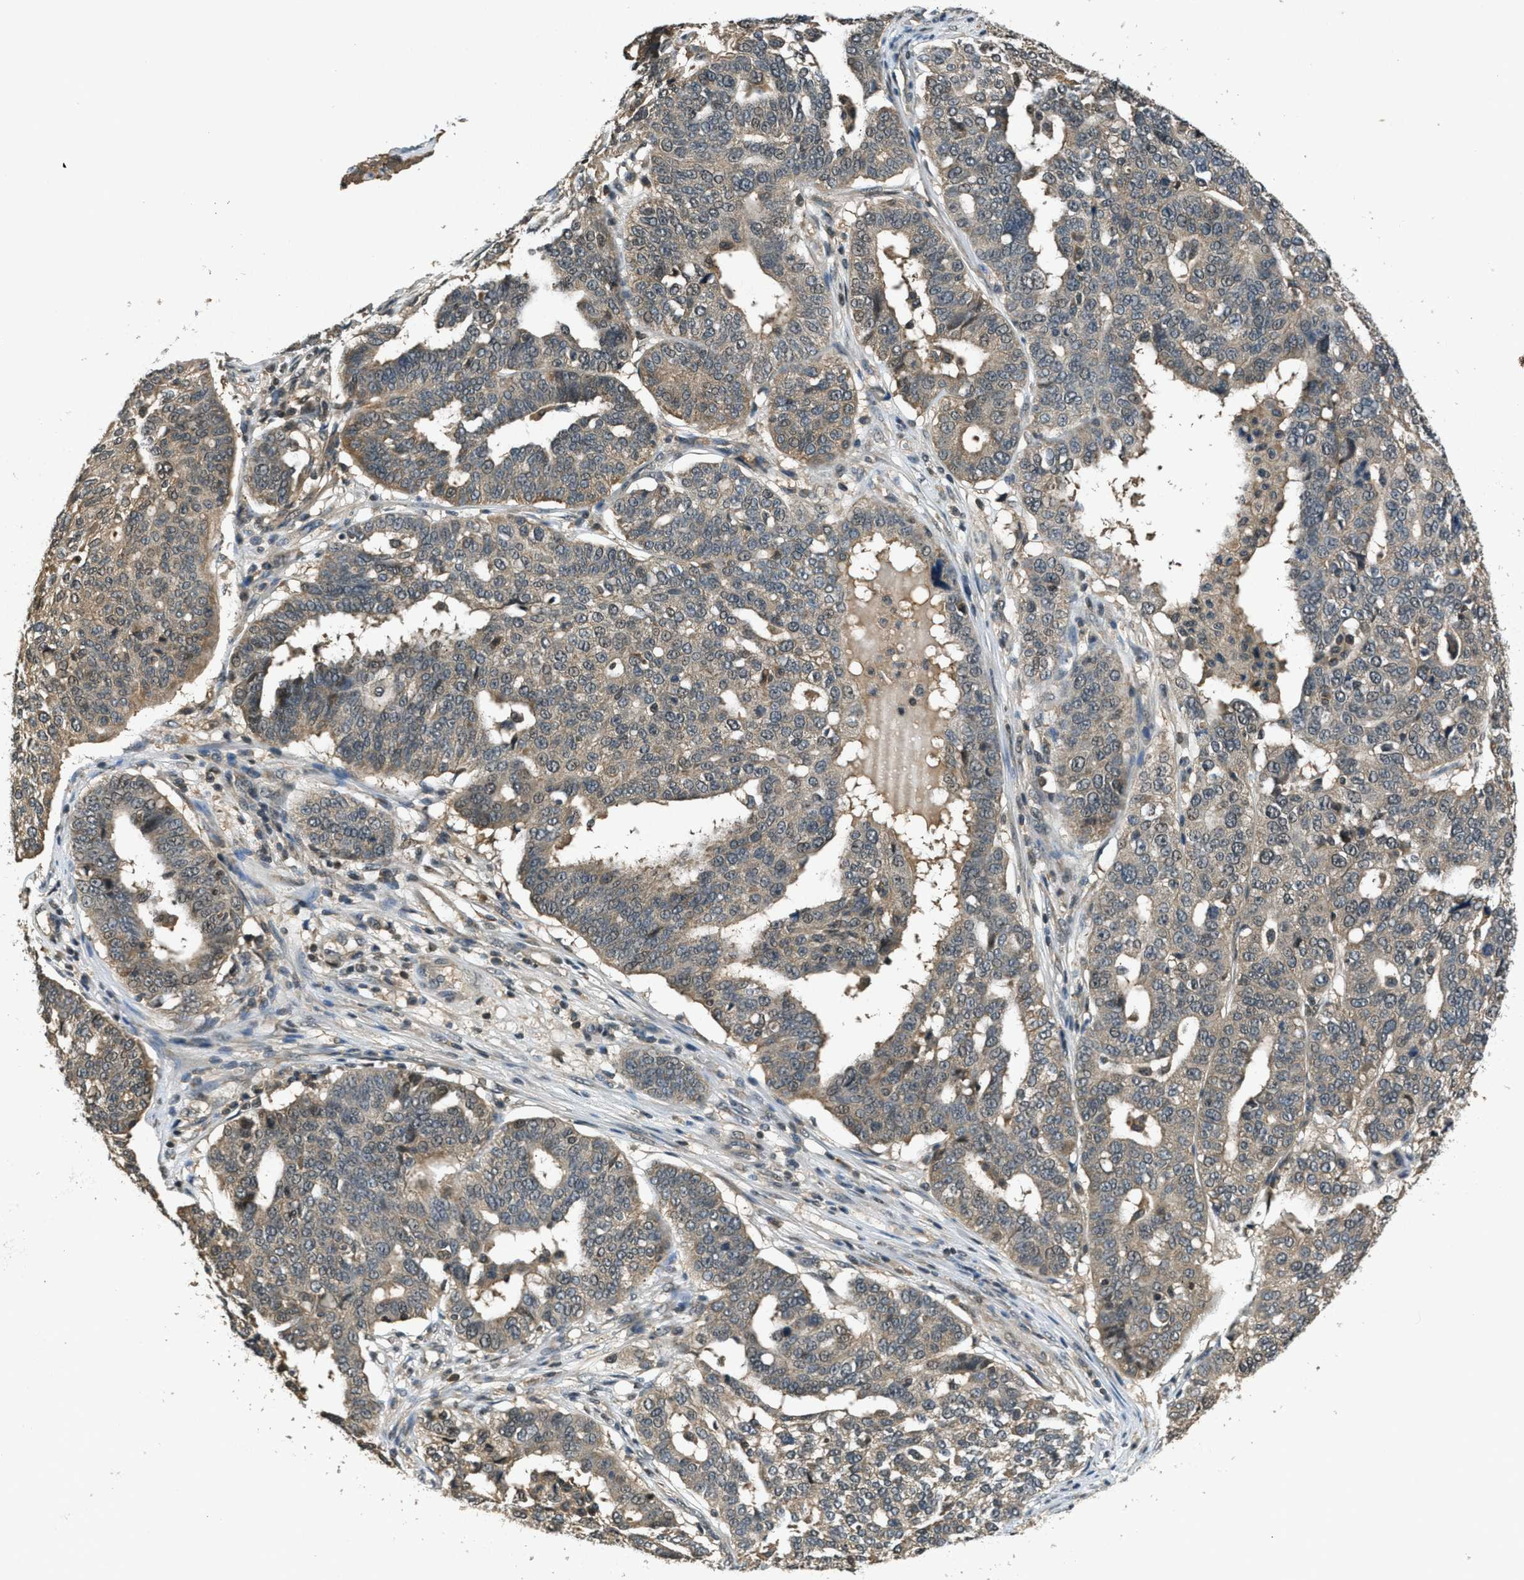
{"staining": {"intensity": "weak", "quantity": ">75%", "location": "cytoplasmic/membranous"}, "tissue": "ovarian cancer", "cell_type": "Tumor cells", "image_type": "cancer", "snomed": [{"axis": "morphology", "description": "Cystadenocarcinoma, serous, NOS"}, {"axis": "topography", "description": "Ovary"}], "caption": "Protein expression analysis of human ovarian cancer (serous cystadenocarcinoma) reveals weak cytoplasmic/membranous staining in about >75% of tumor cells. Using DAB (brown) and hematoxylin (blue) stains, captured at high magnification using brightfield microscopy.", "gene": "DUSP6", "patient": {"sex": "female", "age": 59}}